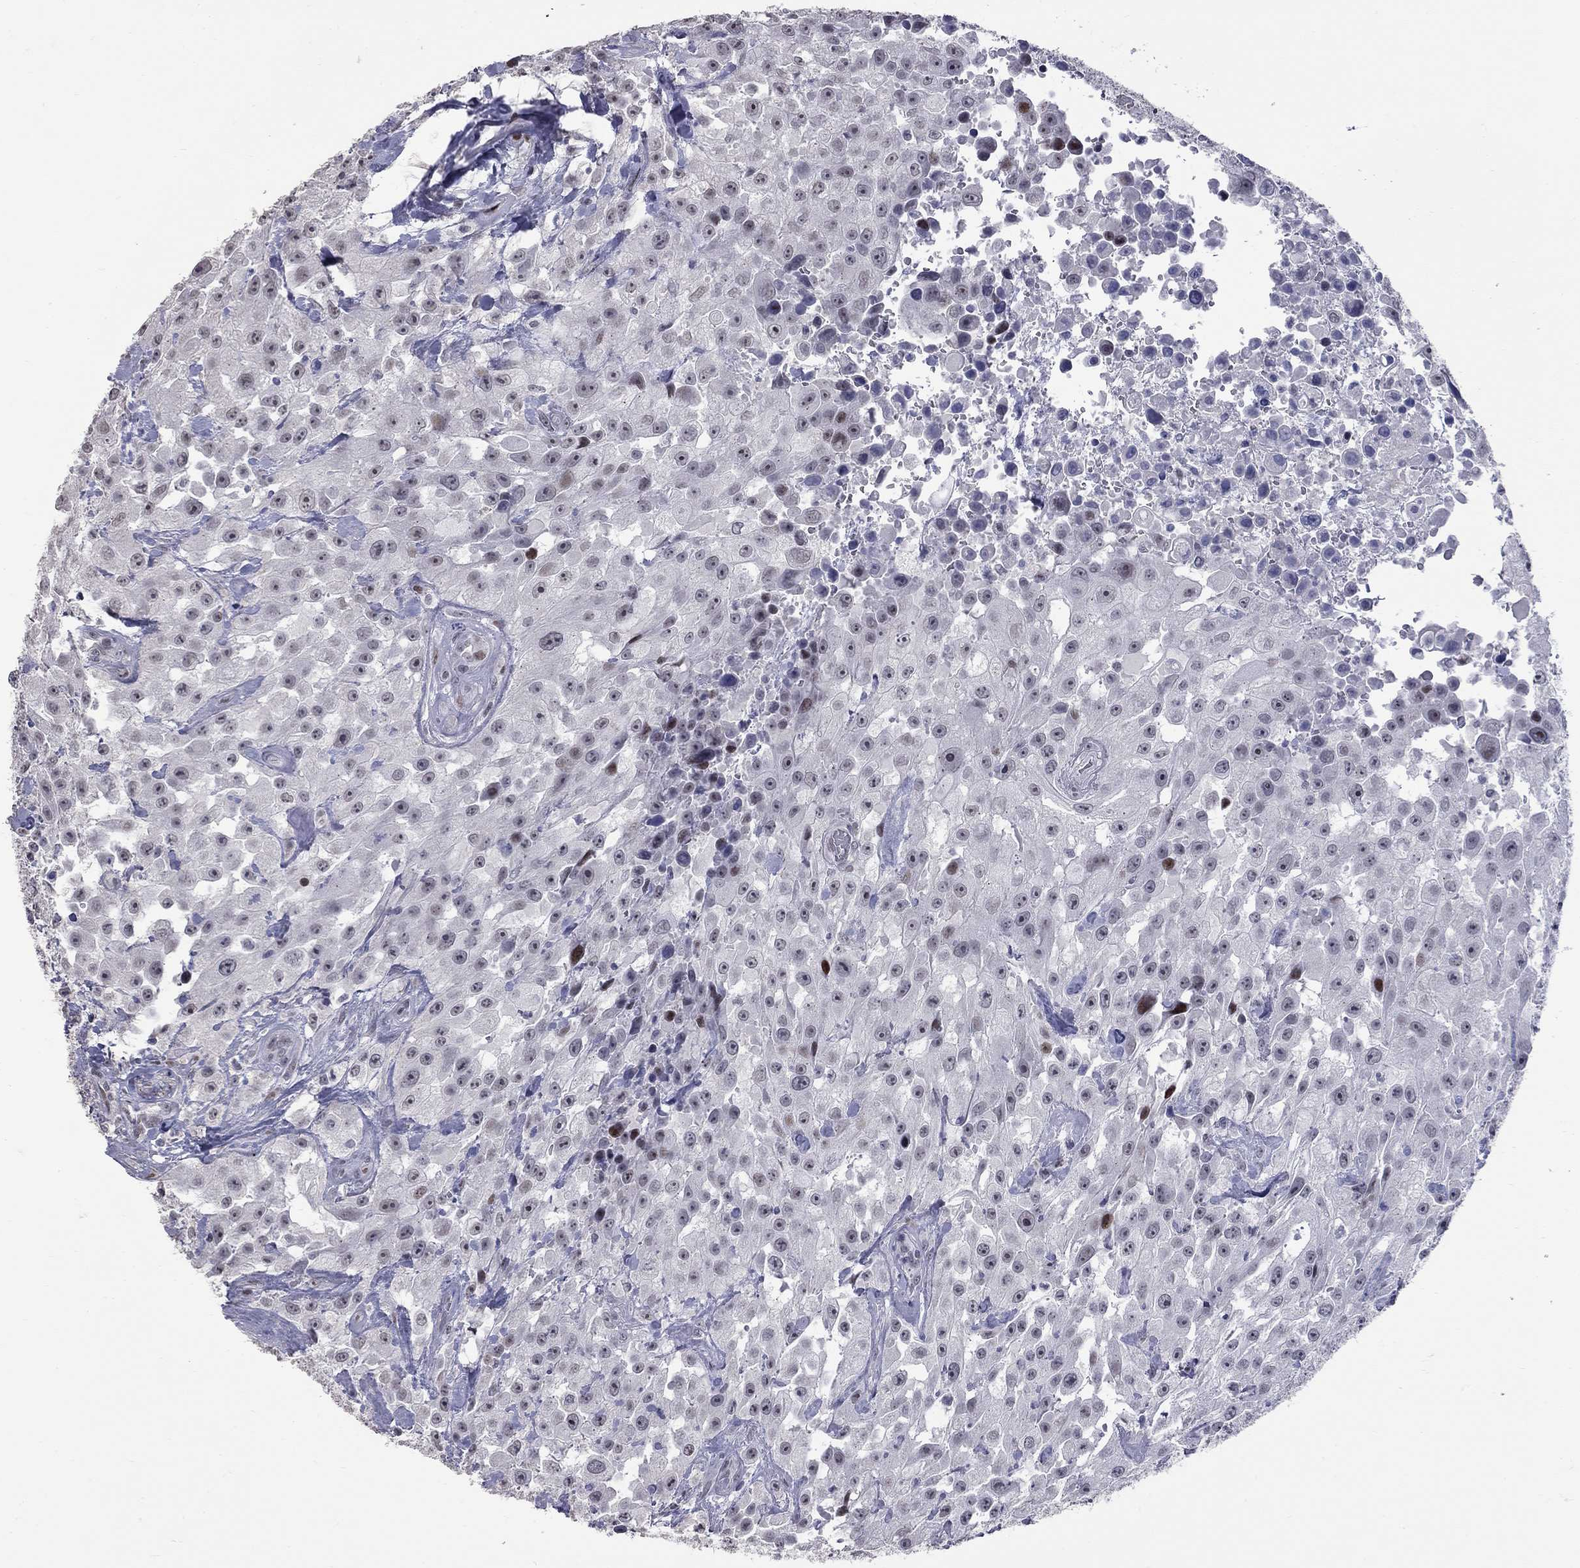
{"staining": {"intensity": "weak", "quantity": "<25%", "location": "nuclear"}, "tissue": "urothelial cancer", "cell_type": "Tumor cells", "image_type": "cancer", "snomed": [{"axis": "morphology", "description": "Urothelial carcinoma, High grade"}, {"axis": "topography", "description": "Urinary bladder"}], "caption": "The immunohistochemistry histopathology image has no significant staining in tumor cells of high-grade urothelial carcinoma tissue.", "gene": "ZNF154", "patient": {"sex": "male", "age": 79}}